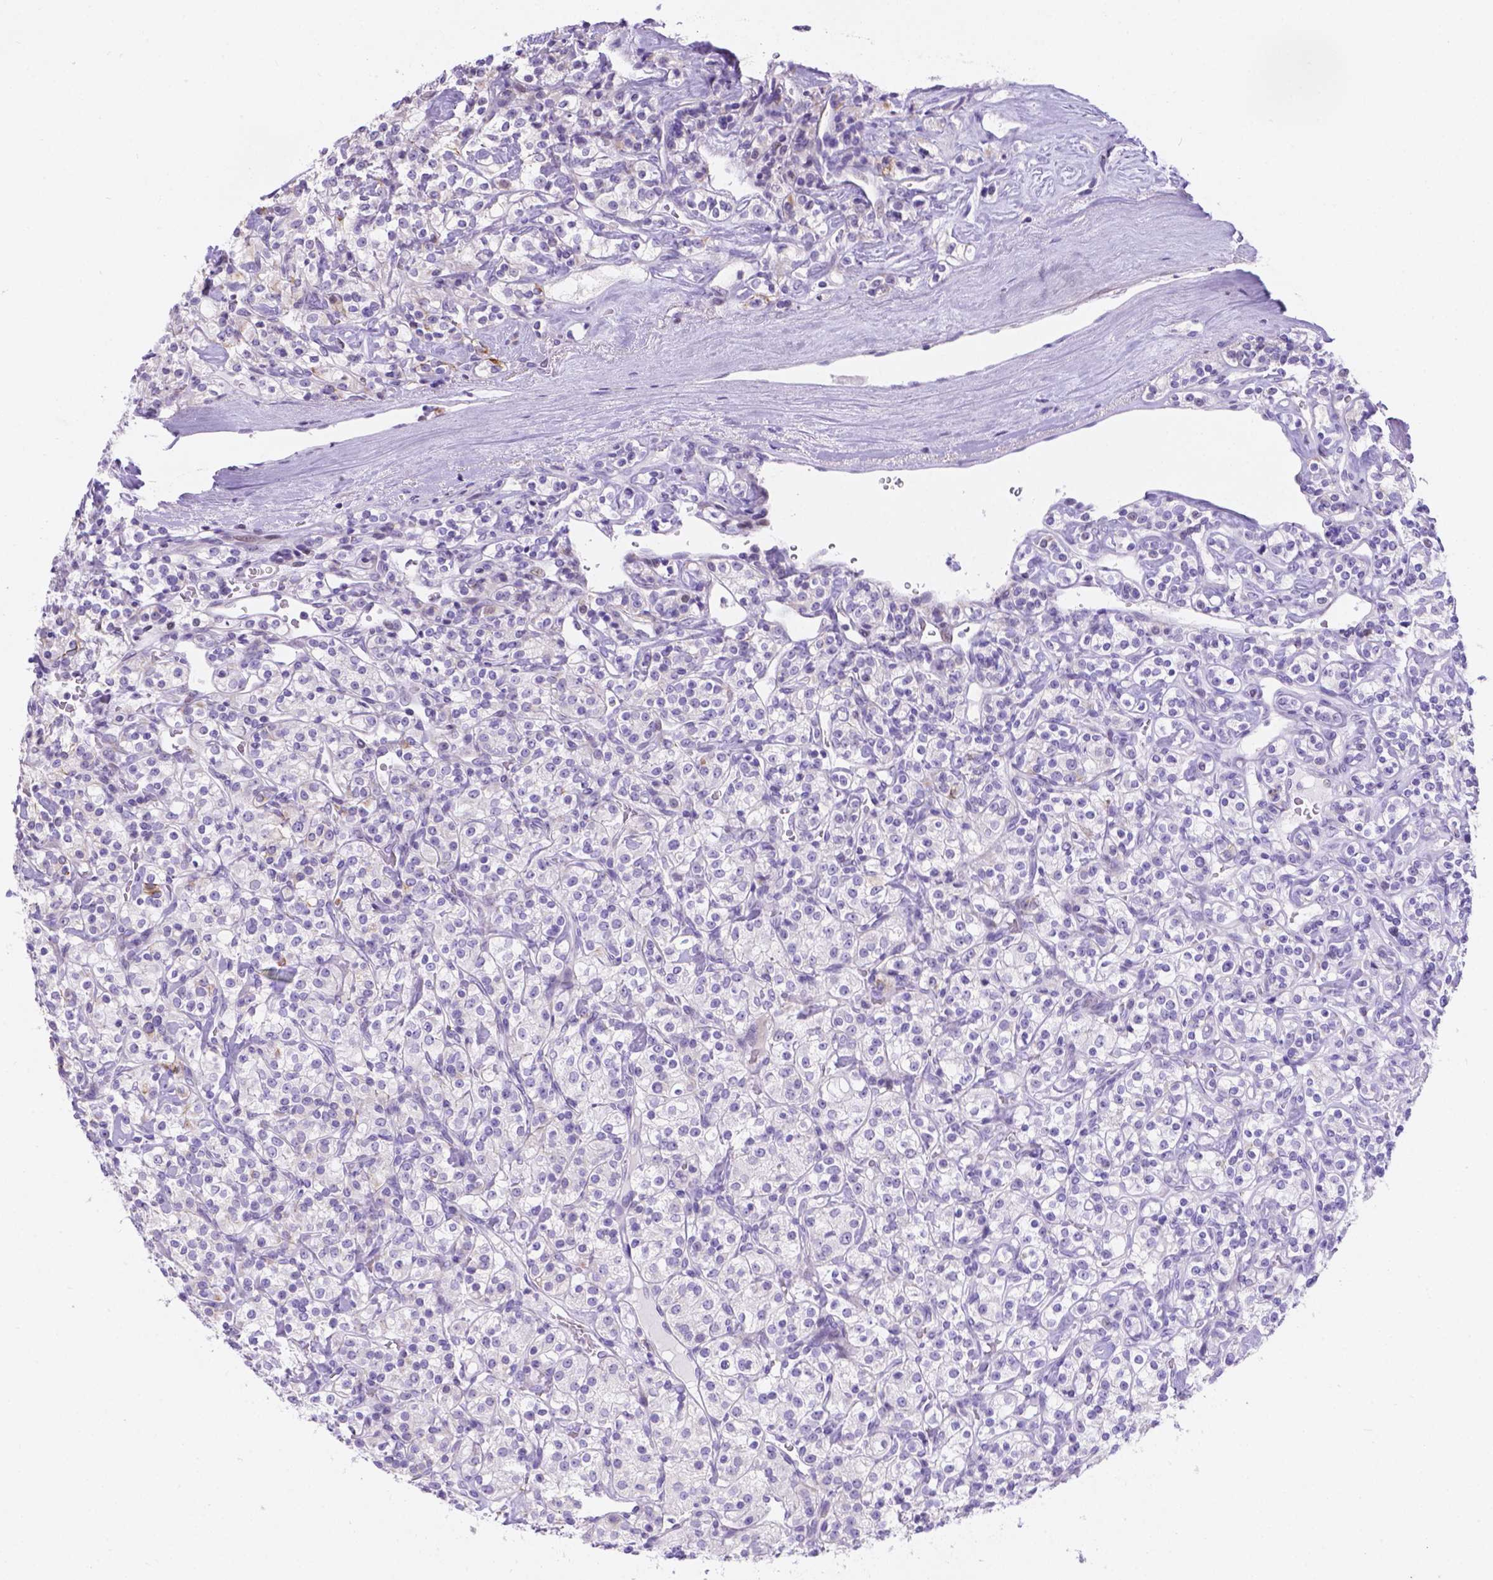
{"staining": {"intensity": "negative", "quantity": "none", "location": "none"}, "tissue": "renal cancer", "cell_type": "Tumor cells", "image_type": "cancer", "snomed": [{"axis": "morphology", "description": "Adenocarcinoma, NOS"}, {"axis": "topography", "description": "Kidney"}], "caption": "Immunohistochemistry (IHC) photomicrograph of human adenocarcinoma (renal) stained for a protein (brown), which exhibits no positivity in tumor cells.", "gene": "DMWD", "patient": {"sex": "male", "age": 77}}